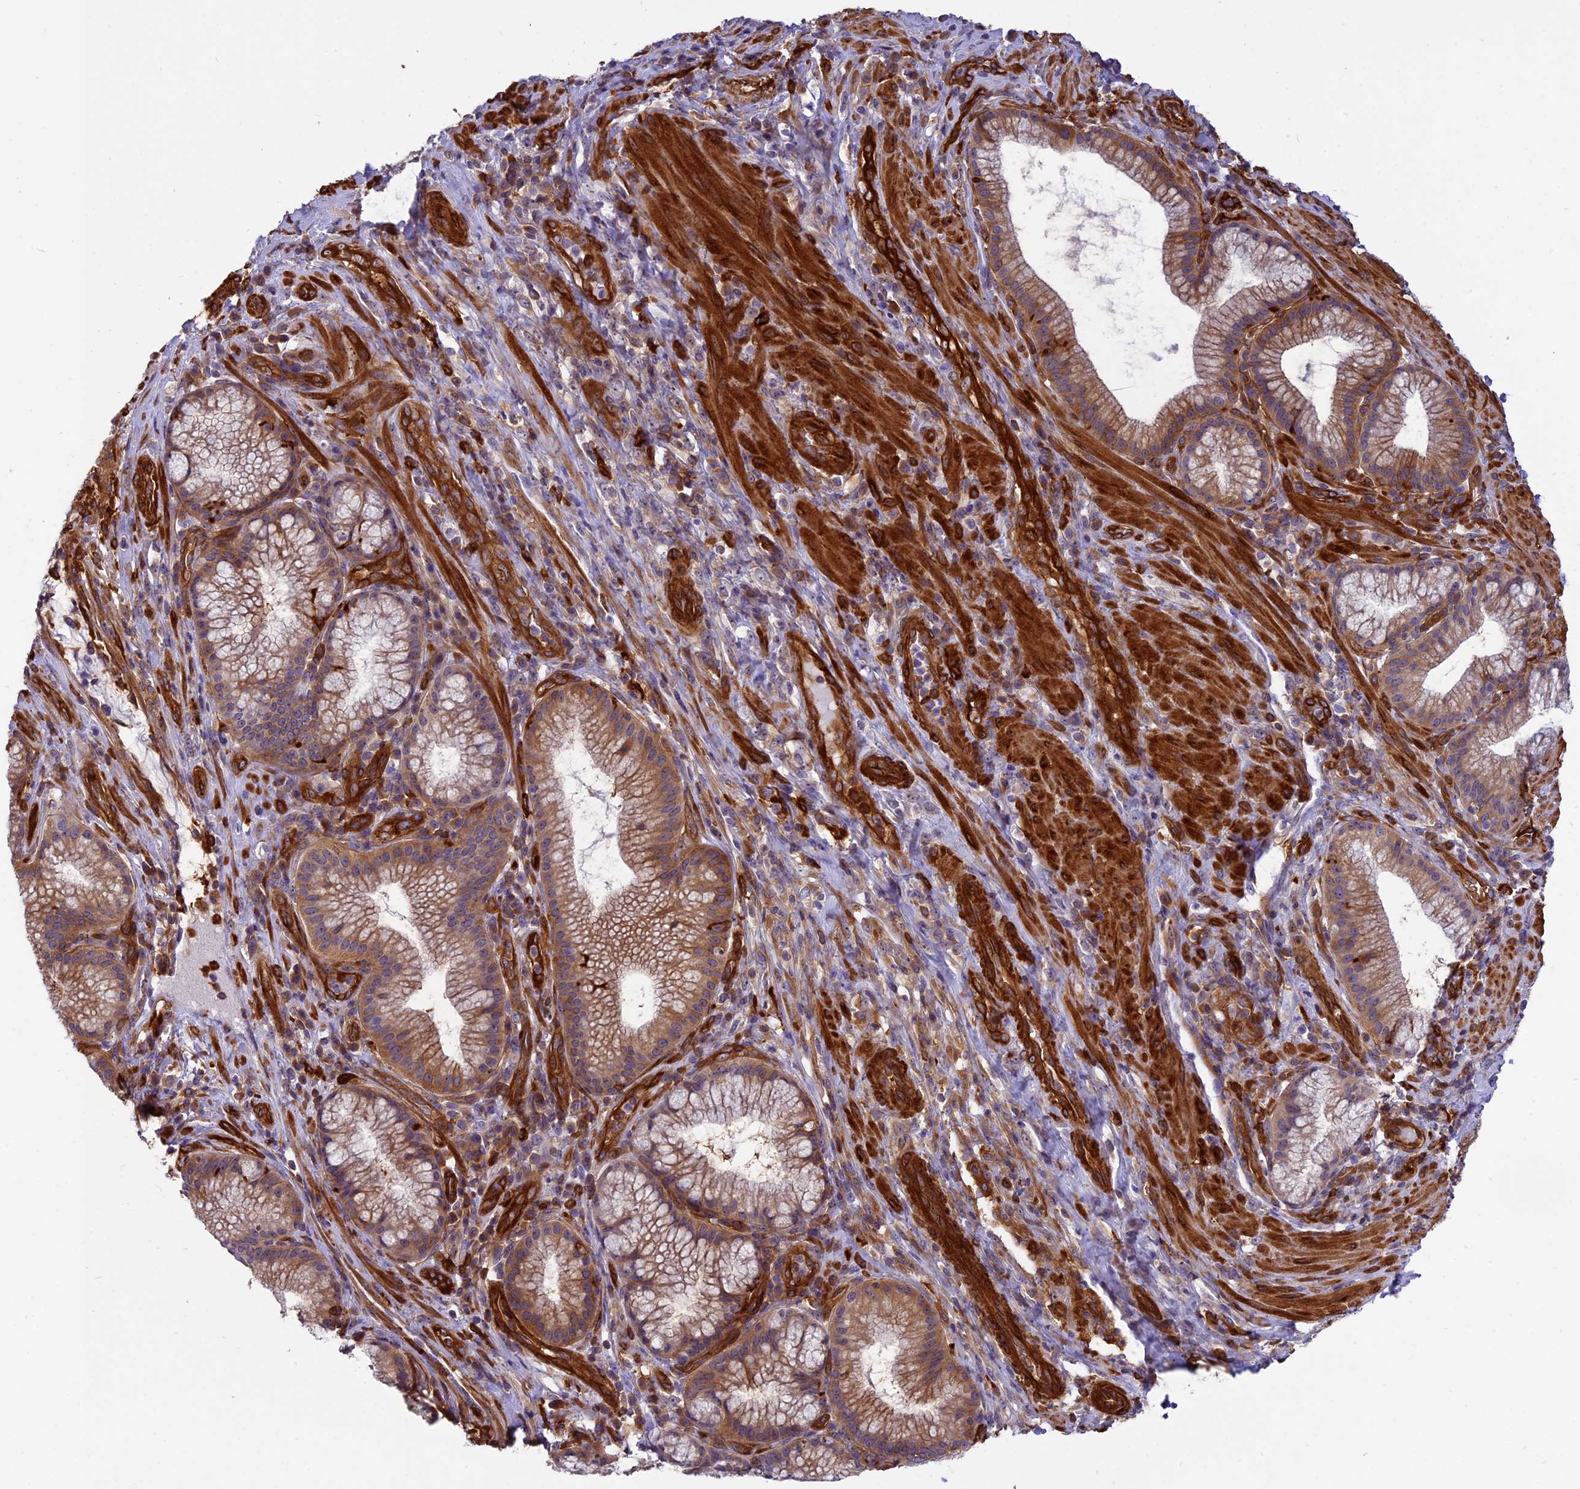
{"staining": {"intensity": "moderate", "quantity": "25%-75%", "location": "cytoplasmic/membranous"}, "tissue": "pancreatic cancer", "cell_type": "Tumor cells", "image_type": "cancer", "snomed": [{"axis": "morphology", "description": "Adenocarcinoma, NOS"}, {"axis": "topography", "description": "Pancreas"}], "caption": "This is an image of immunohistochemistry staining of adenocarcinoma (pancreatic), which shows moderate expression in the cytoplasmic/membranous of tumor cells.", "gene": "EHBP1L1", "patient": {"sex": "male", "age": 72}}